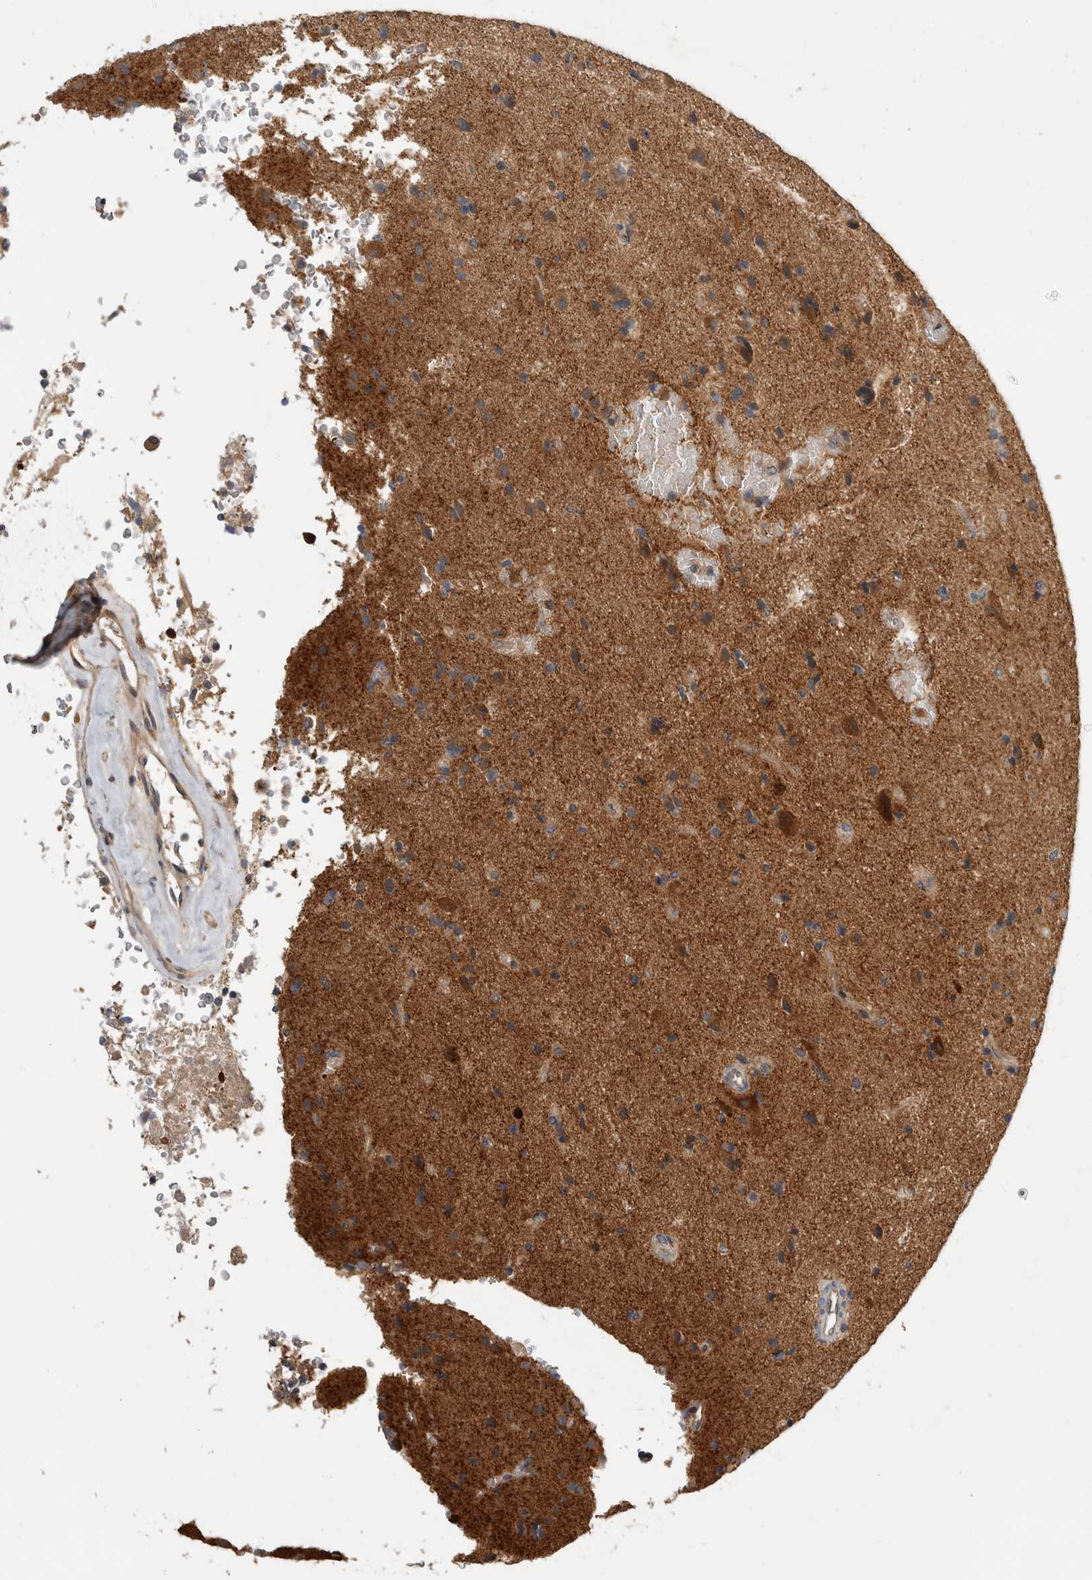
{"staining": {"intensity": "moderate", "quantity": "25%-75%", "location": "cytoplasmic/membranous"}, "tissue": "glioma", "cell_type": "Tumor cells", "image_type": "cancer", "snomed": [{"axis": "morphology", "description": "Glioma, malignant, High grade"}, {"axis": "topography", "description": "Brain"}], "caption": "Approximately 25%-75% of tumor cells in human high-grade glioma (malignant) show moderate cytoplasmic/membranous protein expression as visualized by brown immunohistochemical staining.", "gene": "APOL2", "patient": {"sex": "male", "age": 72}}